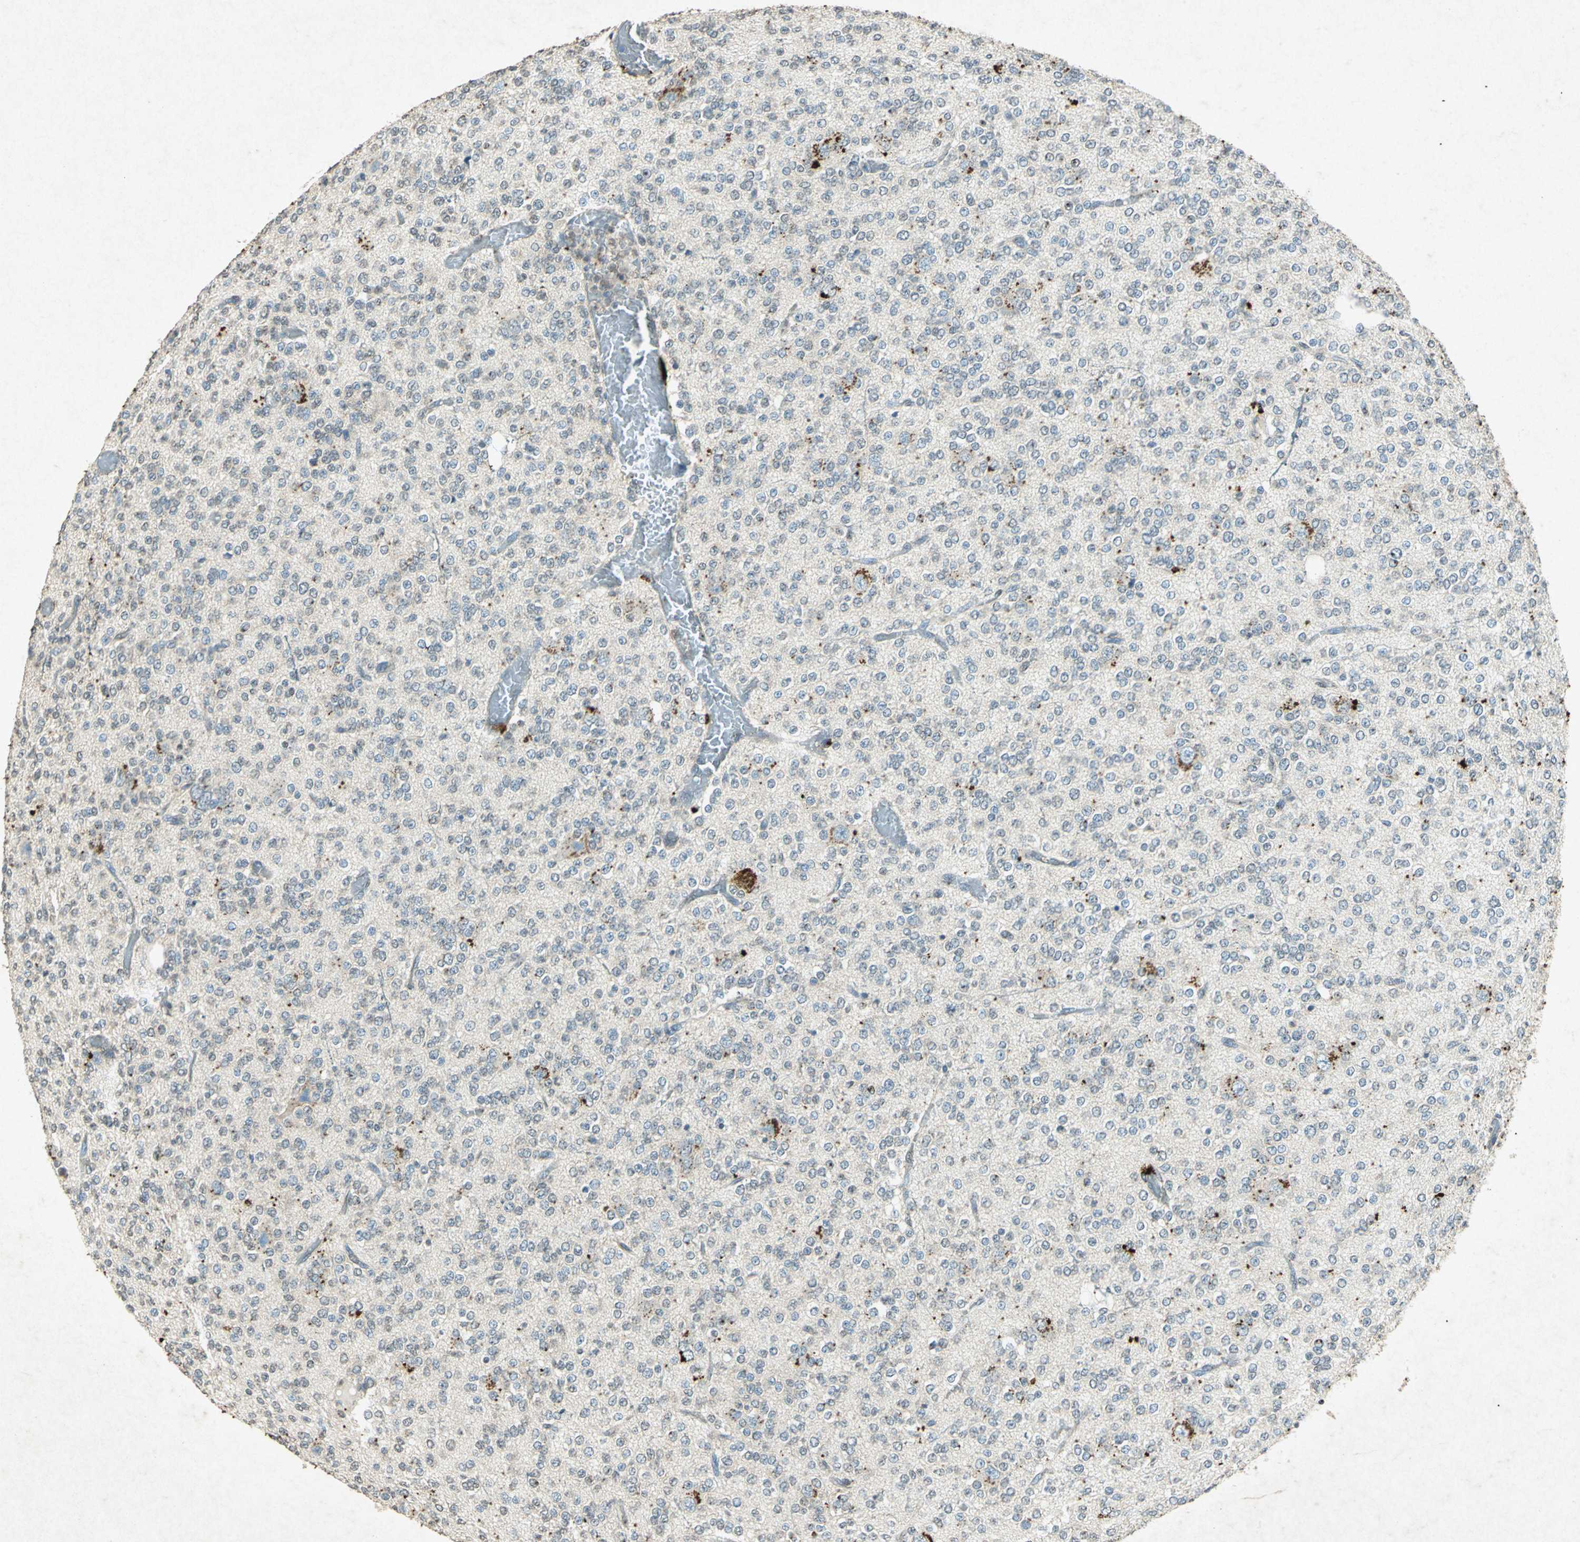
{"staining": {"intensity": "negative", "quantity": "none", "location": "none"}, "tissue": "glioma", "cell_type": "Tumor cells", "image_type": "cancer", "snomed": [{"axis": "morphology", "description": "Glioma, malignant, Low grade"}, {"axis": "topography", "description": "Brain"}], "caption": "Low-grade glioma (malignant) stained for a protein using immunohistochemistry demonstrates no positivity tumor cells.", "gene": "PSEN1", "patient": {"sex": "male", "age": 38}}